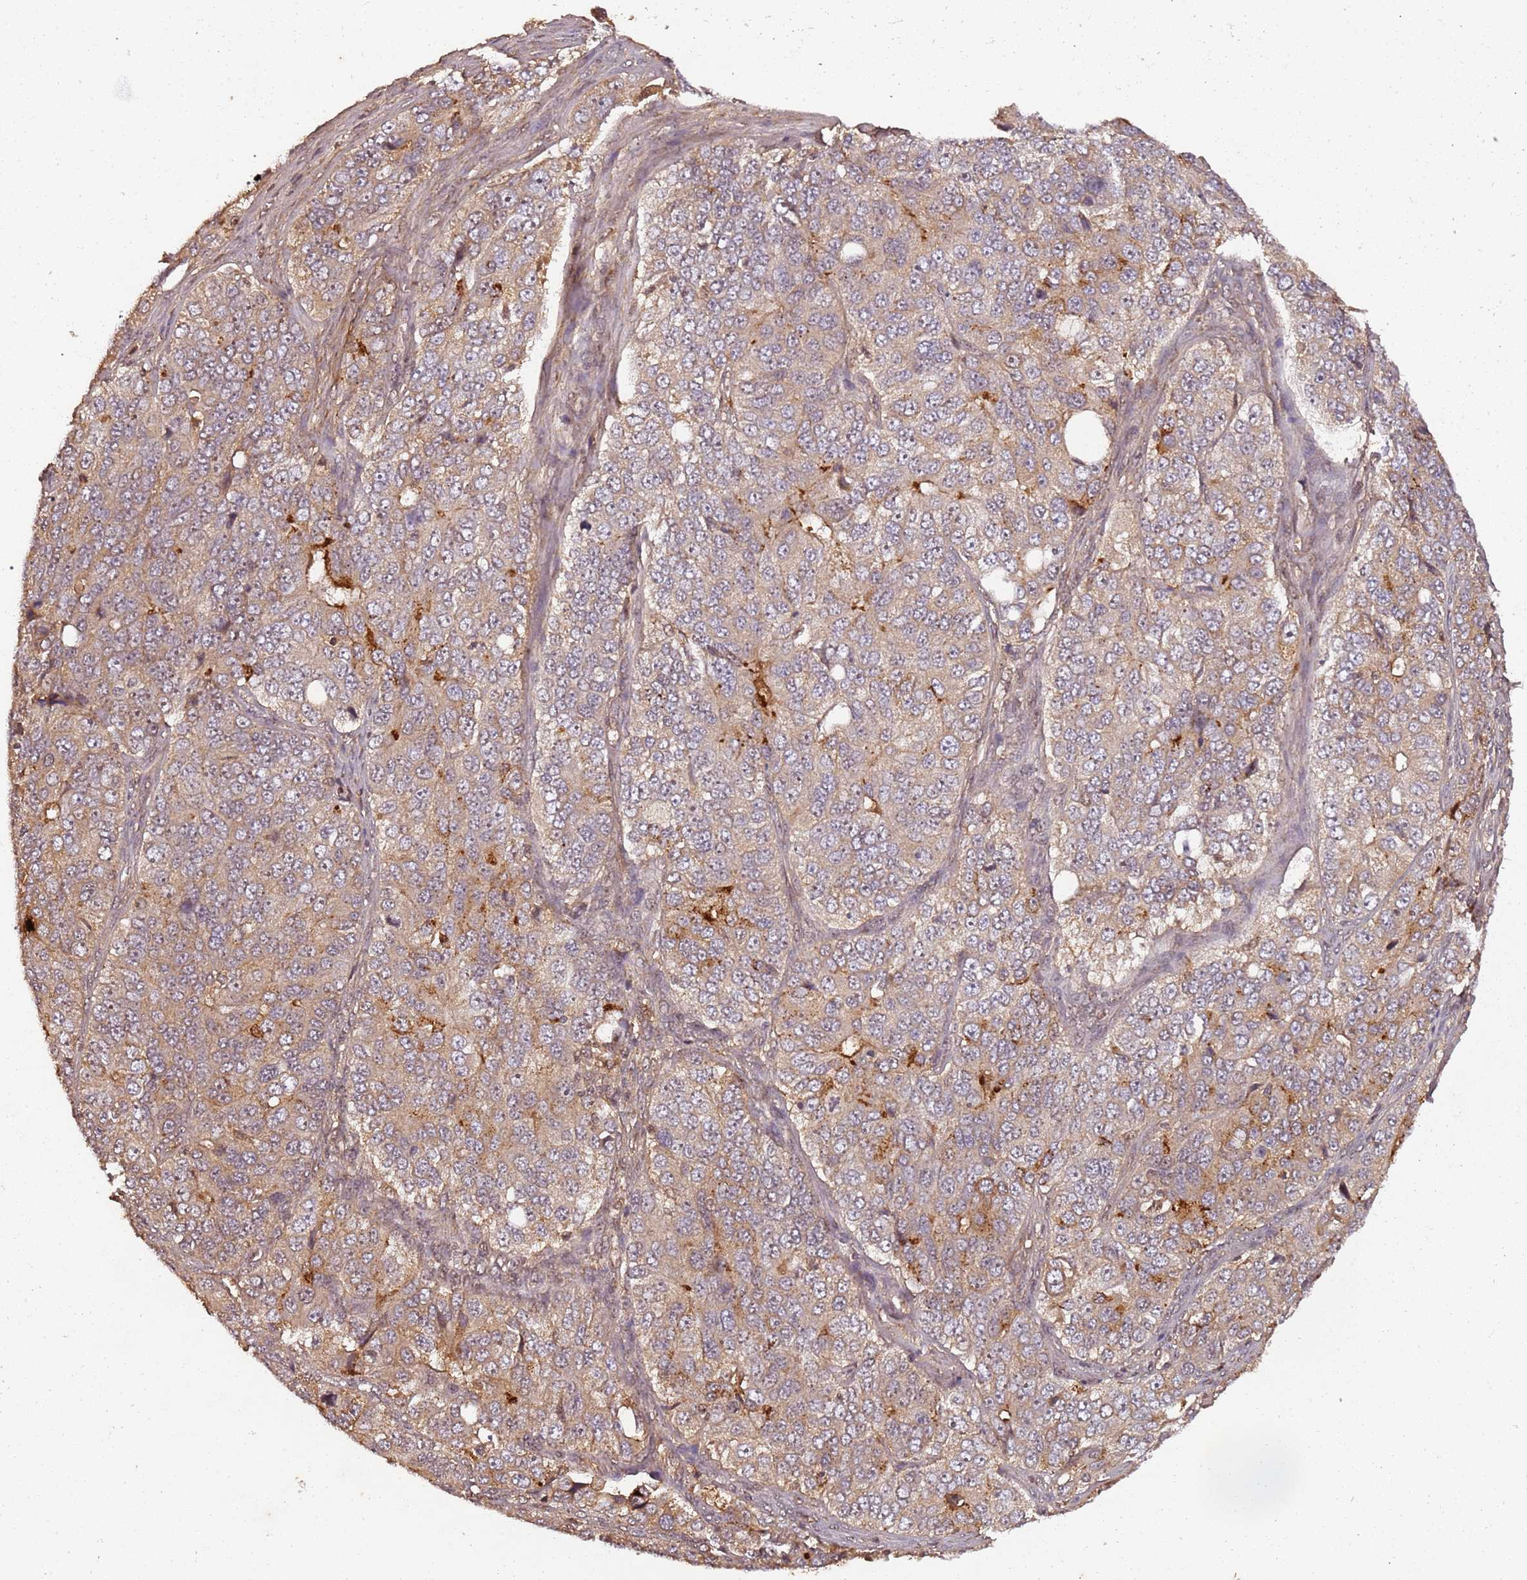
{"staining": {"intensity": "moderate", "quantity": "<25%", "location": "cytoplasmic/membranous"}, "tissue": "ovarian cancer", "cell_type": "Tumor cells", "image_type": "cancer", "snomed": [{"axis": "morphology", "description": "Carcinoma, endometroid"}, {"axis": "topography", "description": "Ovary"}], "caption": "Brown immunohistochemical staining in ovarian cancer demonstrates moderate cytoplasmic/membranous expression in about <25% of tumor cells.", "gene": "COL1A2", "patient": {"sex": "female", "age": 51}}